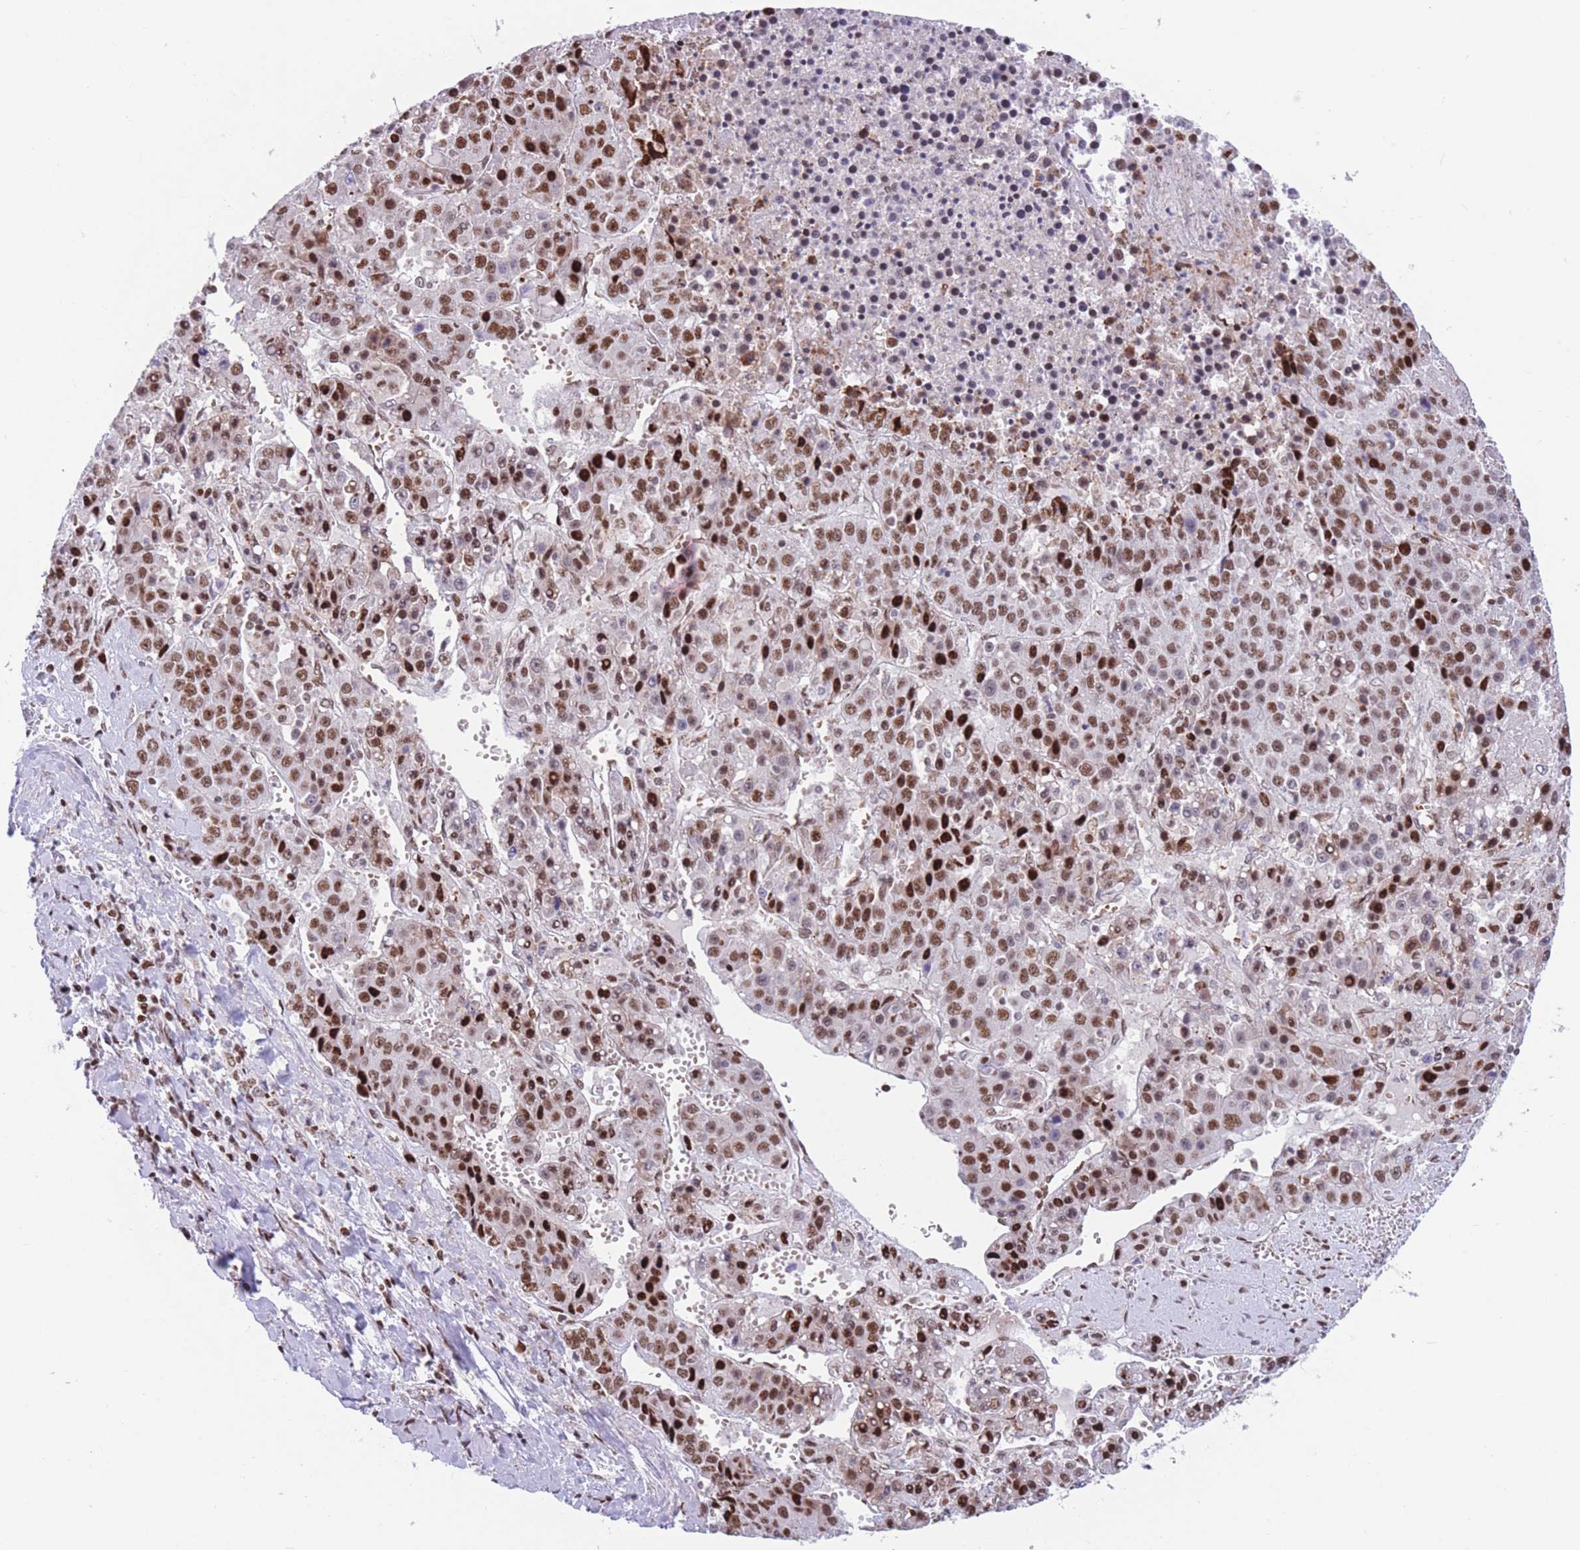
{"staining": {"intensity": "strong", "quantity": "25%-75%", "location": "nuclear"}, "tissue": "liver cancer", "cell_type": "Tumor cells", "image_type": "cancer", "snomed": [{"axis": "morphology", "description": "Carcinoma, Hepatocellular, NOS"}, {"axis": "topography", "description": "Liver"}], "caption": "Immunohistochemical staining of human hepatocellular carcinoma (liver) displays high levels of strong nuclear protein staining in about 25%-75% of tumor cells.", "gene": "DNAJC3", "patient": {"sex": "female", "age": 53}}